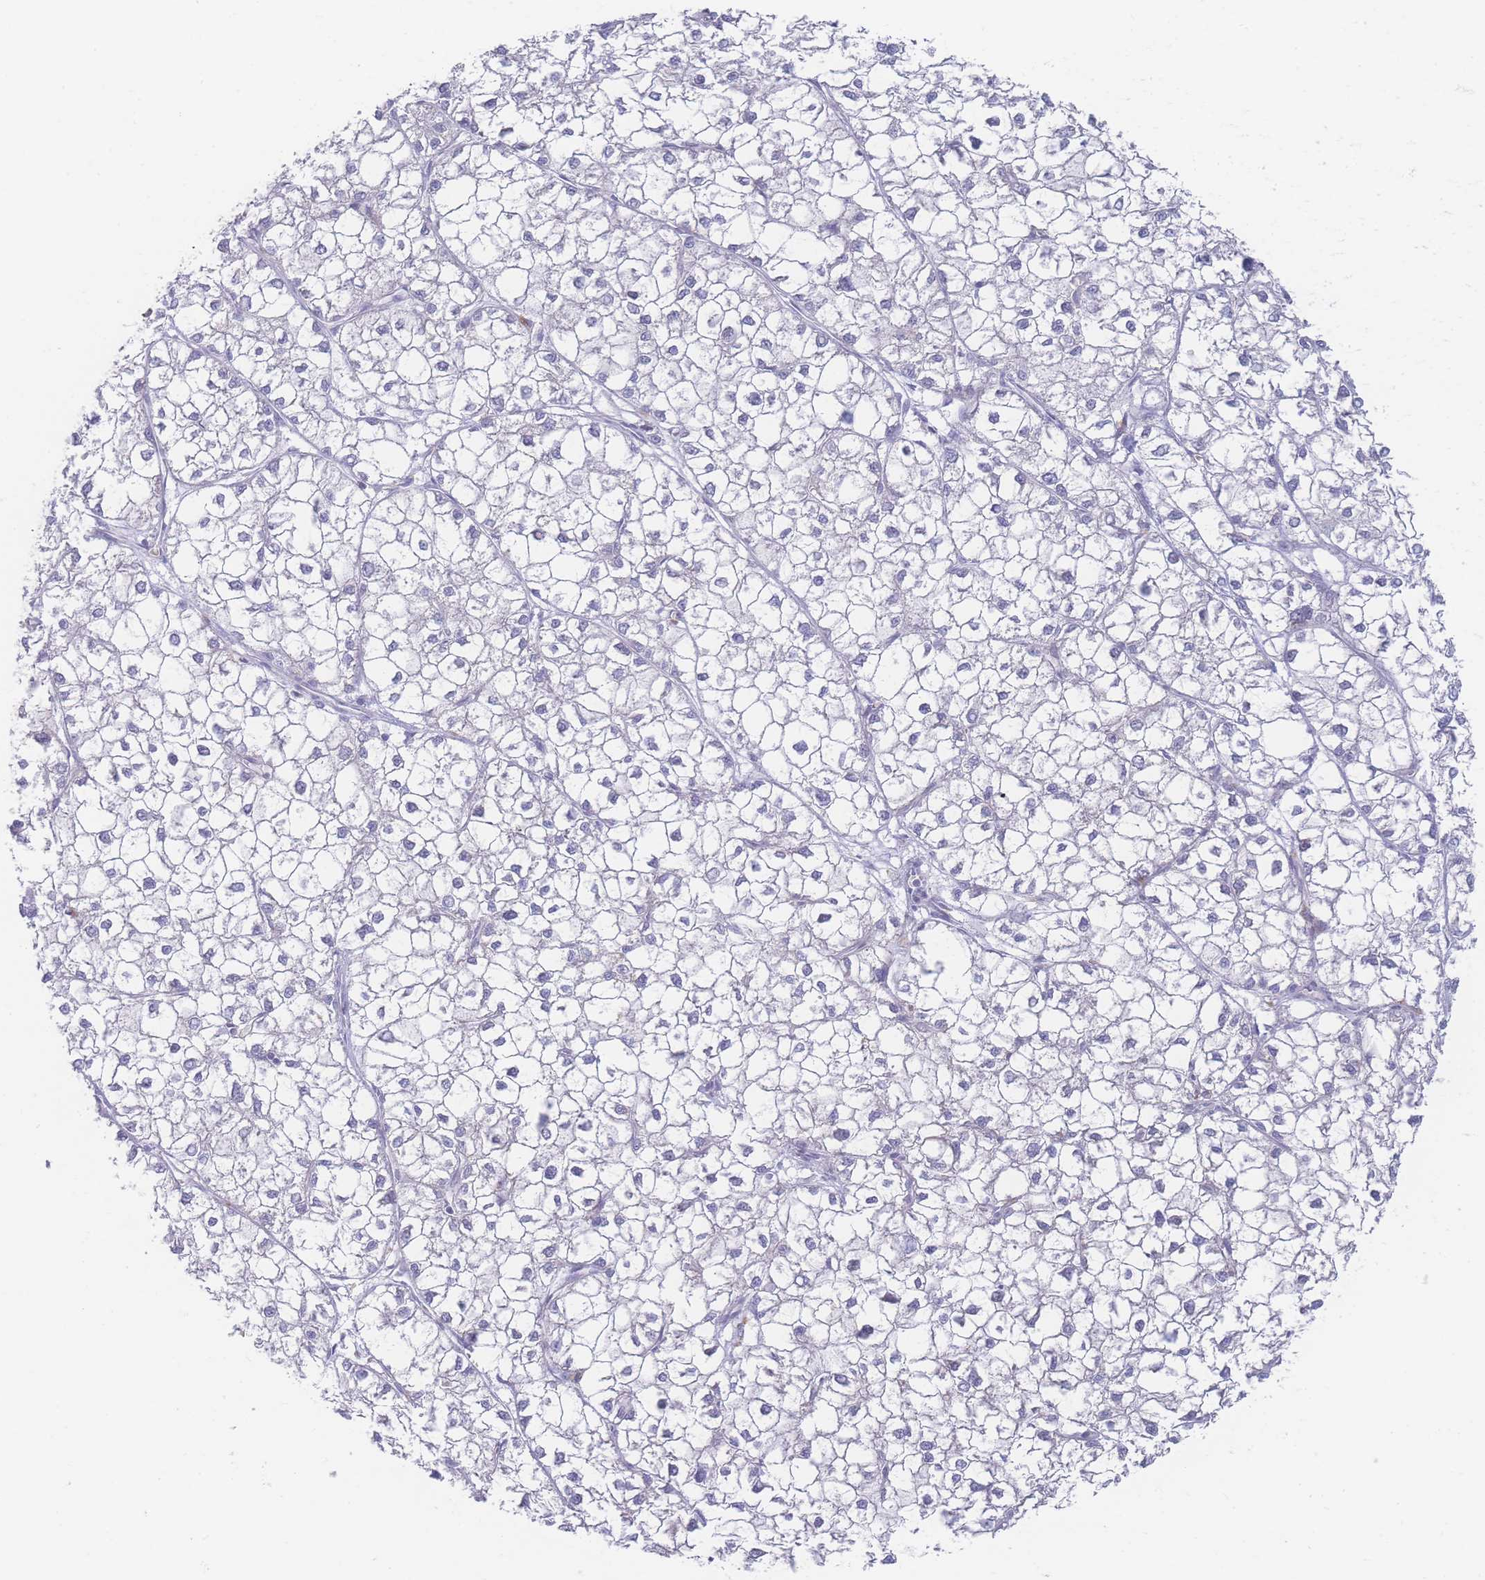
{"staining": {"intensity": "negative", "quantity": "none", "location": "none"}, "tissue": "liver cancer", "cell_type": "Tumor cells", "image_type": "cancer", "snomed": [{"axis": "morphology", "description": "Carcinoma, Hepatocellular, NOS"}, {"axis": "topography", "description": "Liver"}], "caption": "DAB immunohistochemical staining of liver cancer exhibits no significant positivity in tumor cells. (Stains: DAB immunohistochemistry with hematoxylin counter stain, Microscopy: brightfield microscopy at high magnification).", "gene": "PRSS22", "patient": {"sex": "female", "age": 43}}